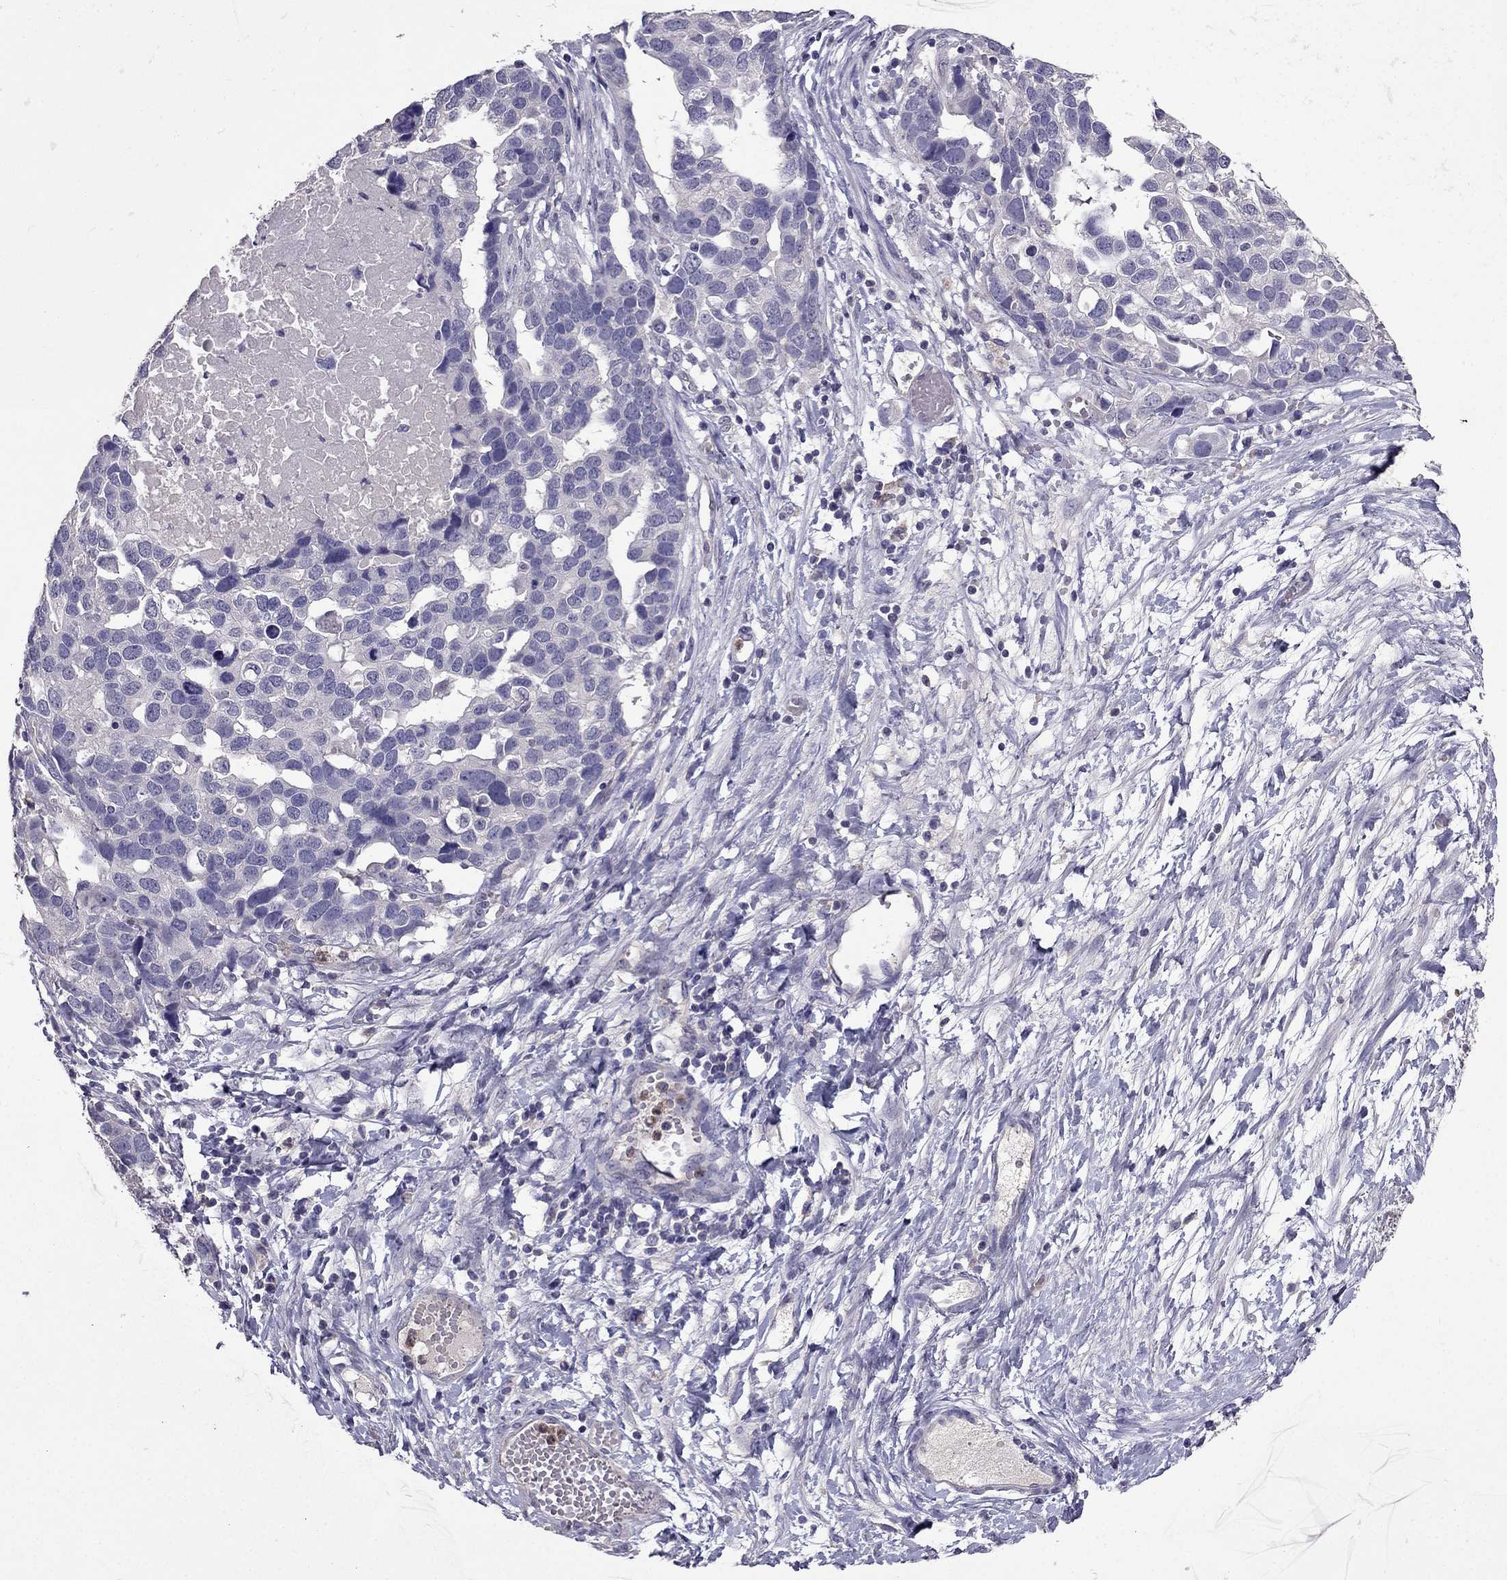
{"staining": {"intensity": "negative", "quantity": "none", "location": "none"}, "tissue": "ovarian cancer", "cell_type": "Tumor cells", "image_type": "cancer", "snomed": [{"axis": "morphology", "description": "Cystadenocarcinoma, serous, NOS"}, {"axis": "topography", "description": "Ovary"}], "caption": "A histopathology image of ovarian cancer (serous cystadenocarcinoma) stained for a protein demonstrates no brown staining in tumor cells.", "gene": "RFLNB", "patient": {"sex": "female", "age": 54}}